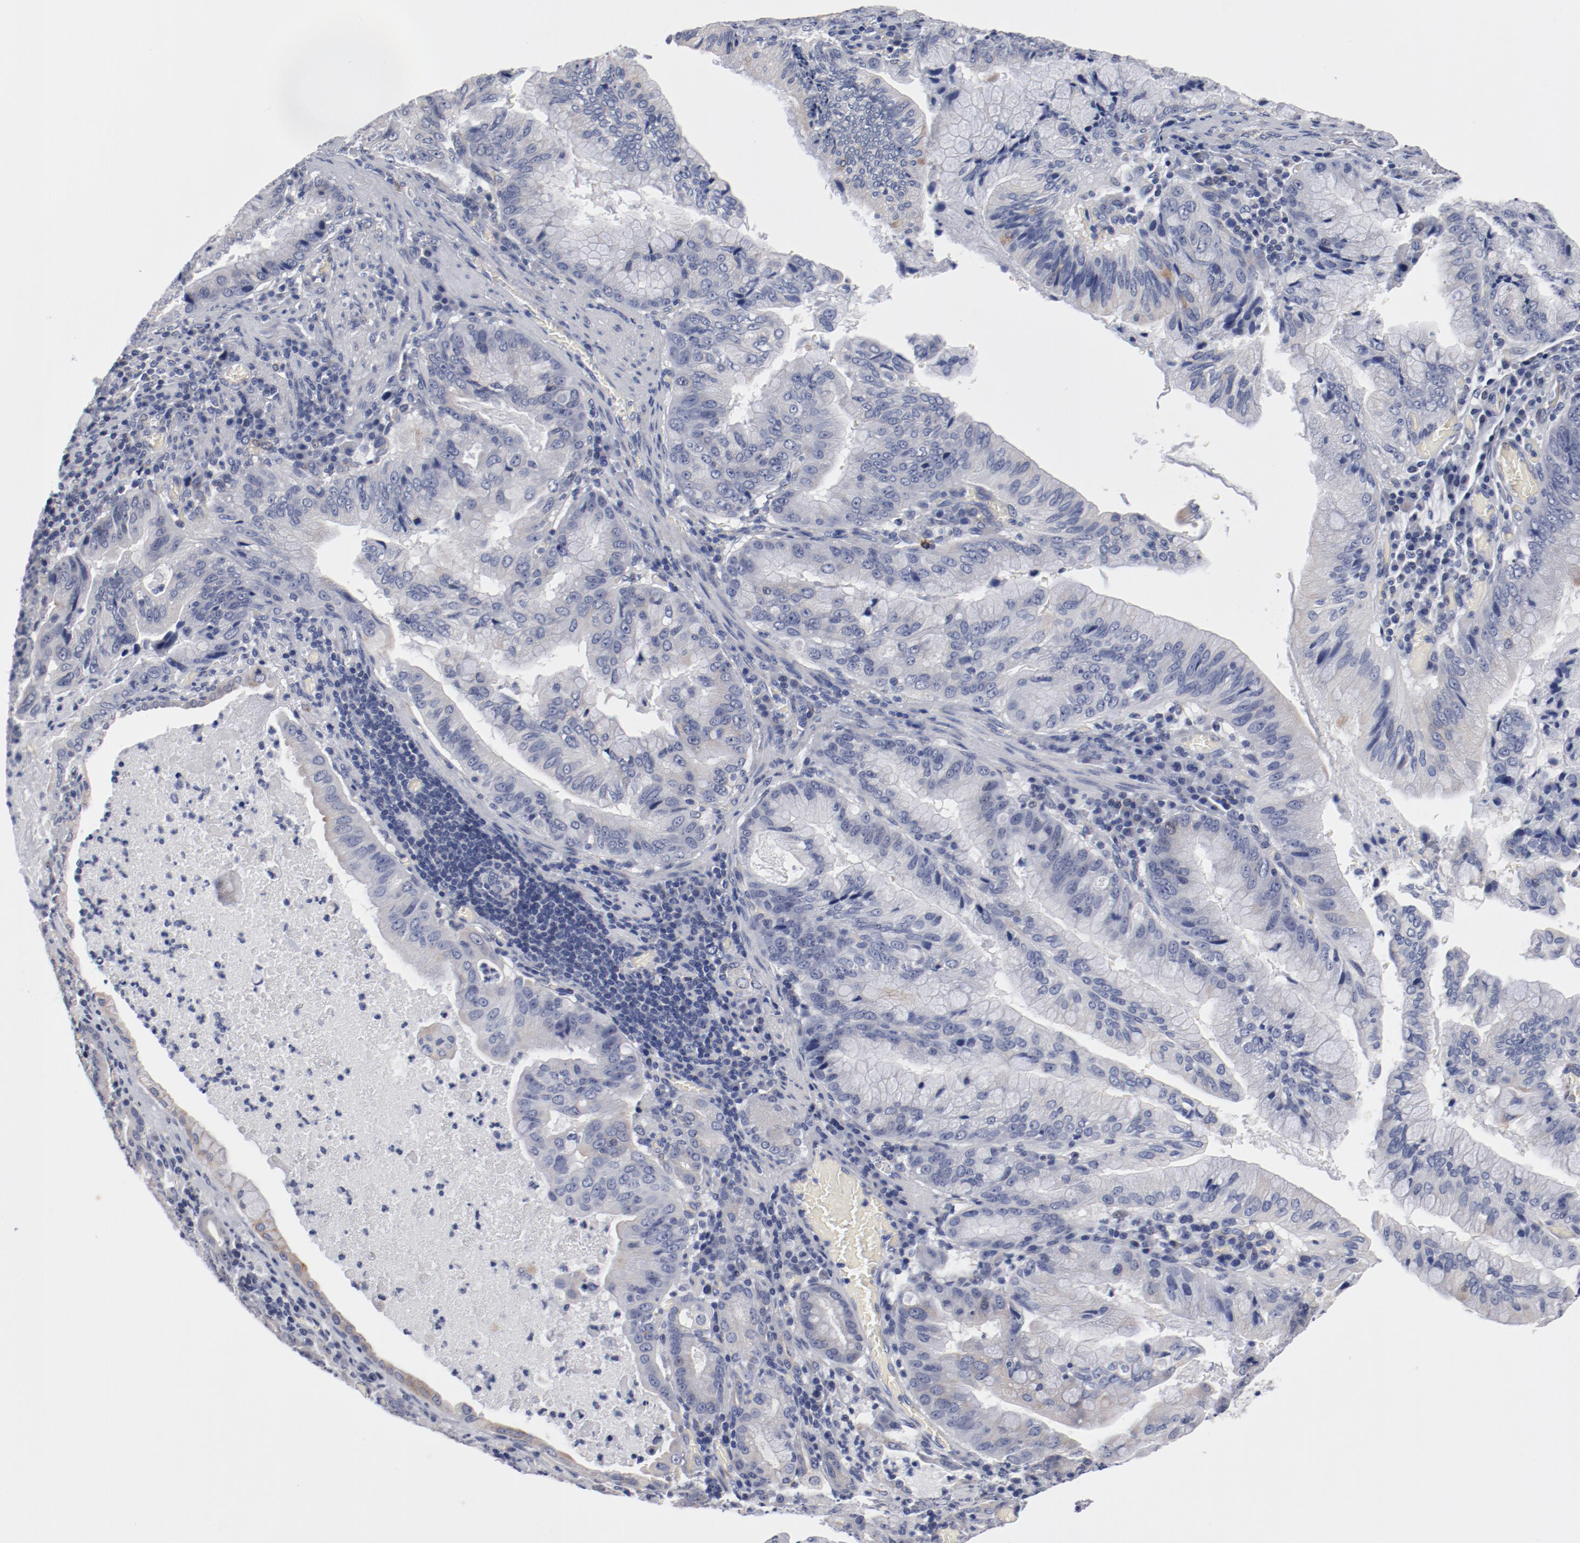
{"staining": {"intensity": "negative", "quantity": "none", "location": "none"}, "tissue": "stomach cancer", "cell_type": "Tumor cells", "image_type": "cancer", "snomed": [{"axis": "morphology", "description": "Adenocarcinoma, NOS"}, {"axis": "topography", "description": "Stomach, upper"}], "caption": "Tumor cells are negative for brown protein staining in stomach adenocarcinoma.", "gene": "GPR143", "patient": {"sex": "male", "age": 80}}